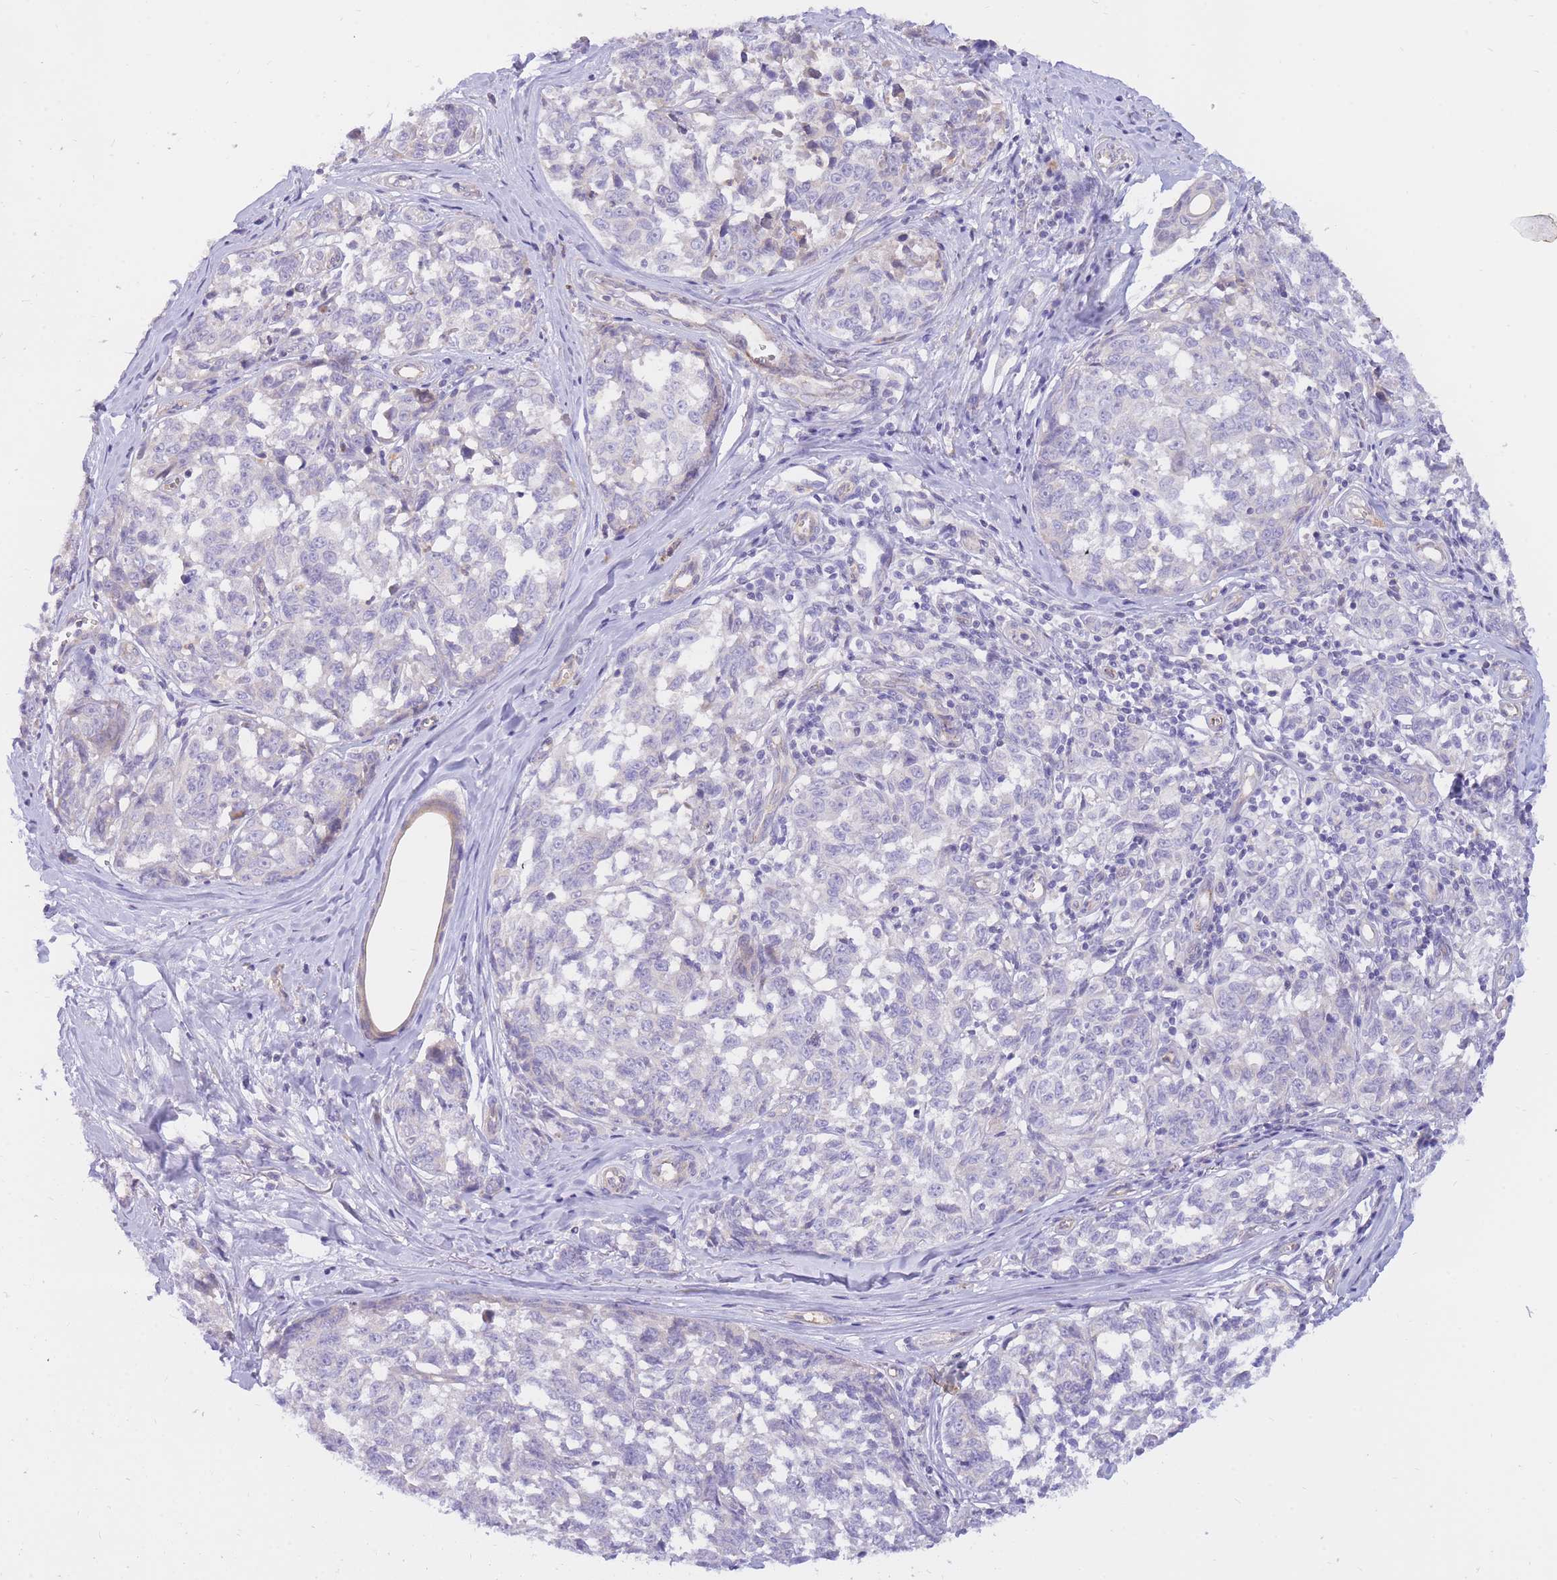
{"staining": {"intensity": "negative", "quantity": "none", "location": "none"}, "tissue": "melanoma", "cell_type": "Tumor cells", "image_type": "cancer", "snomed": [{"axis": "morphology", "description": "Normal tissue, NOS"}, {"axis": "morphology", "description": "Malignant melanoma, NOS"}, {"axis": "topography", "description": "Skin"}], "caption": "DAB (3,3'-diaminobenzidine) immunohistochemical staining of human melanoma exhibits no significant staining in tumor cells.", "gene": "SULT1A1", "patient": {"sex": "female", "age": 64}}